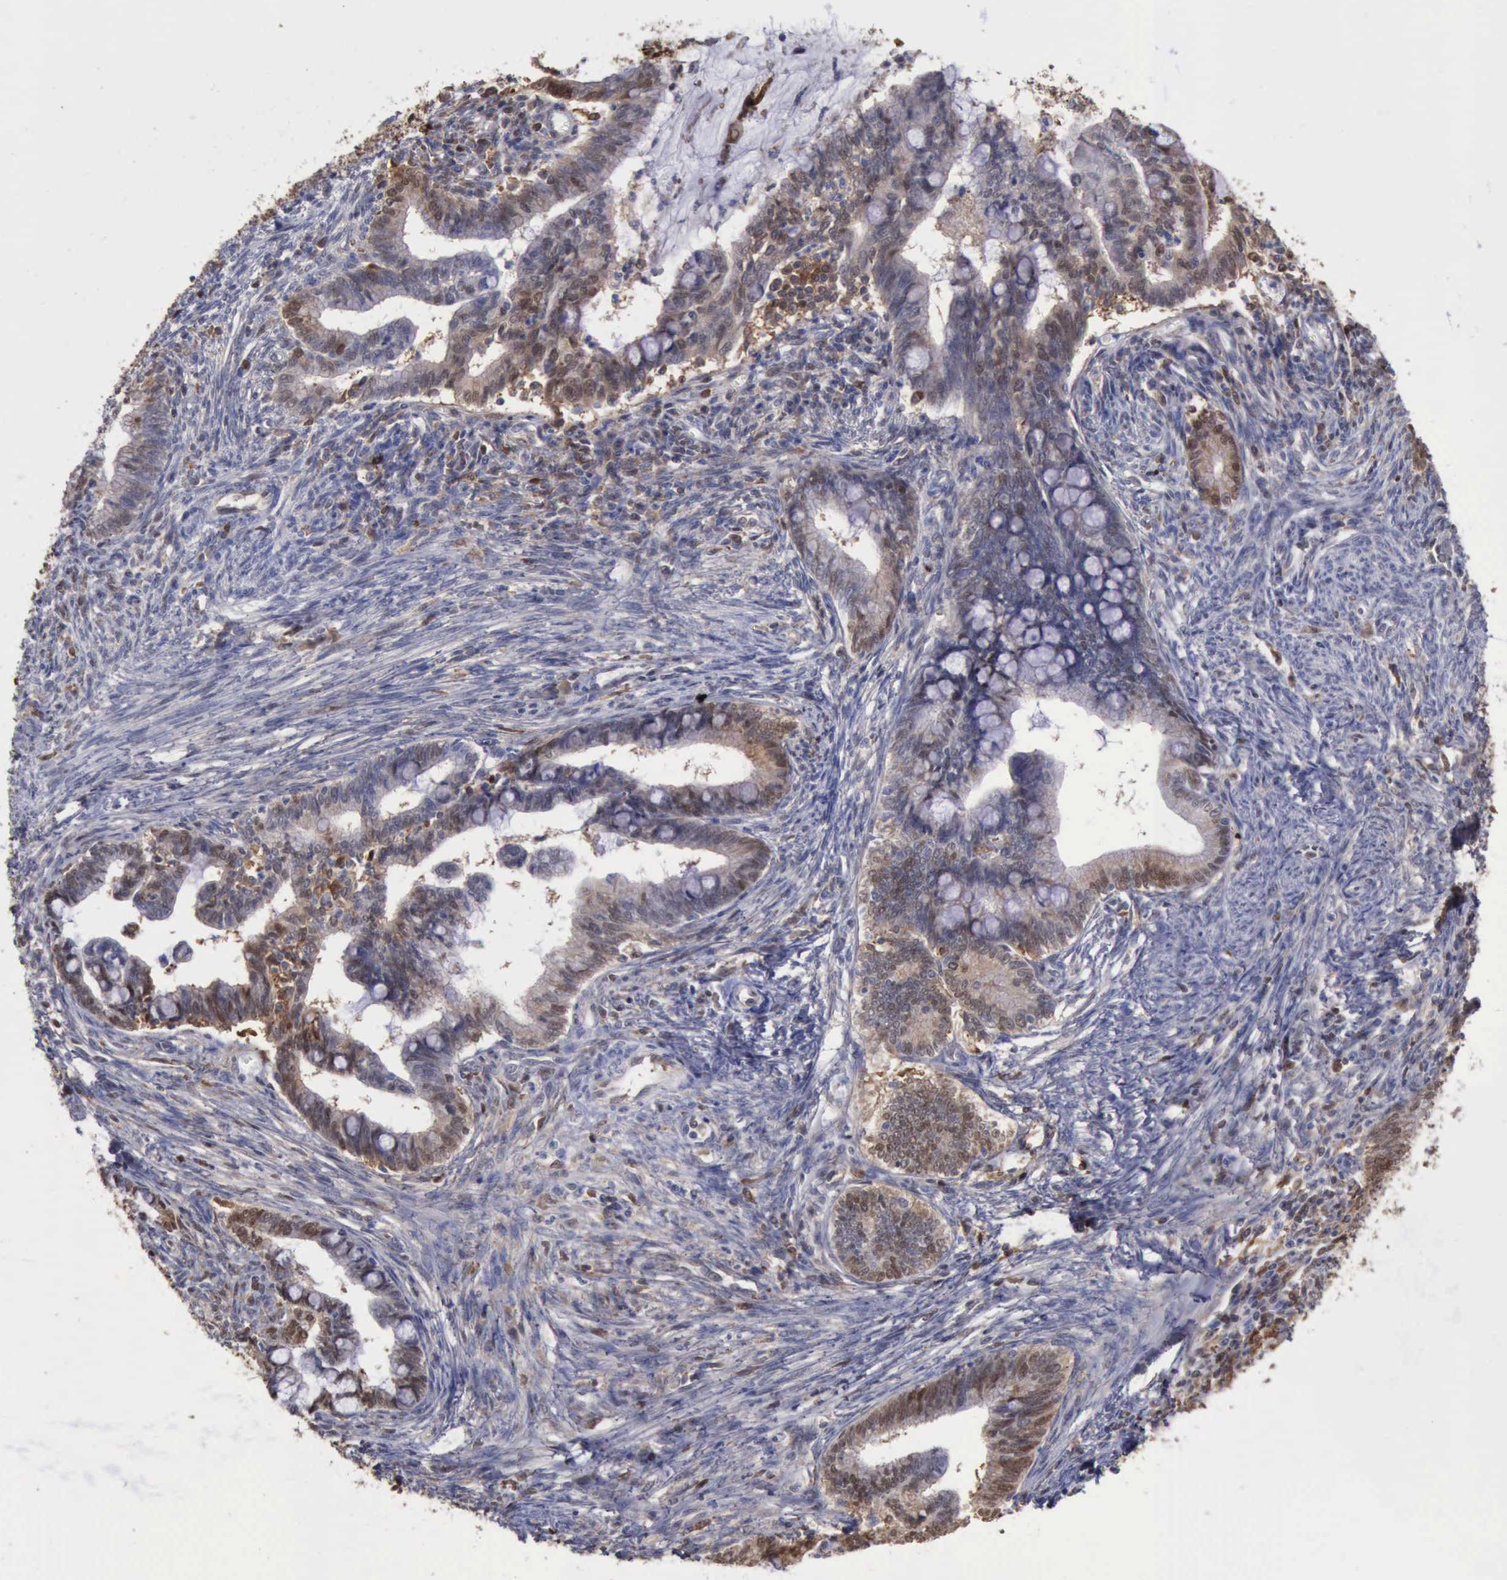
{"staining": {"intensity": "weak", "quantity": "<25%", "location": "cytoplasmic/membranous,nuclear"}, "tissue": "cervical cancer", "cell_type": "Tumor cells", "image_type": "cancer", "snomed": [{"axis": "morphology", "description": "Adenocarcinoma, NOS"}, {"axis": "topography", "description": "Cervix"}], "caption": "Immunohistochemistry micrograph of neoplastic tissue: cervical adenocarcinoma stained with DAB (3,3'-diaminobenzidine) shows no significant protein staining in tumor cells. Nuclei are stained in blue.", "gene": "STAT1", "patient": {"sex": "female", "age": 36}}